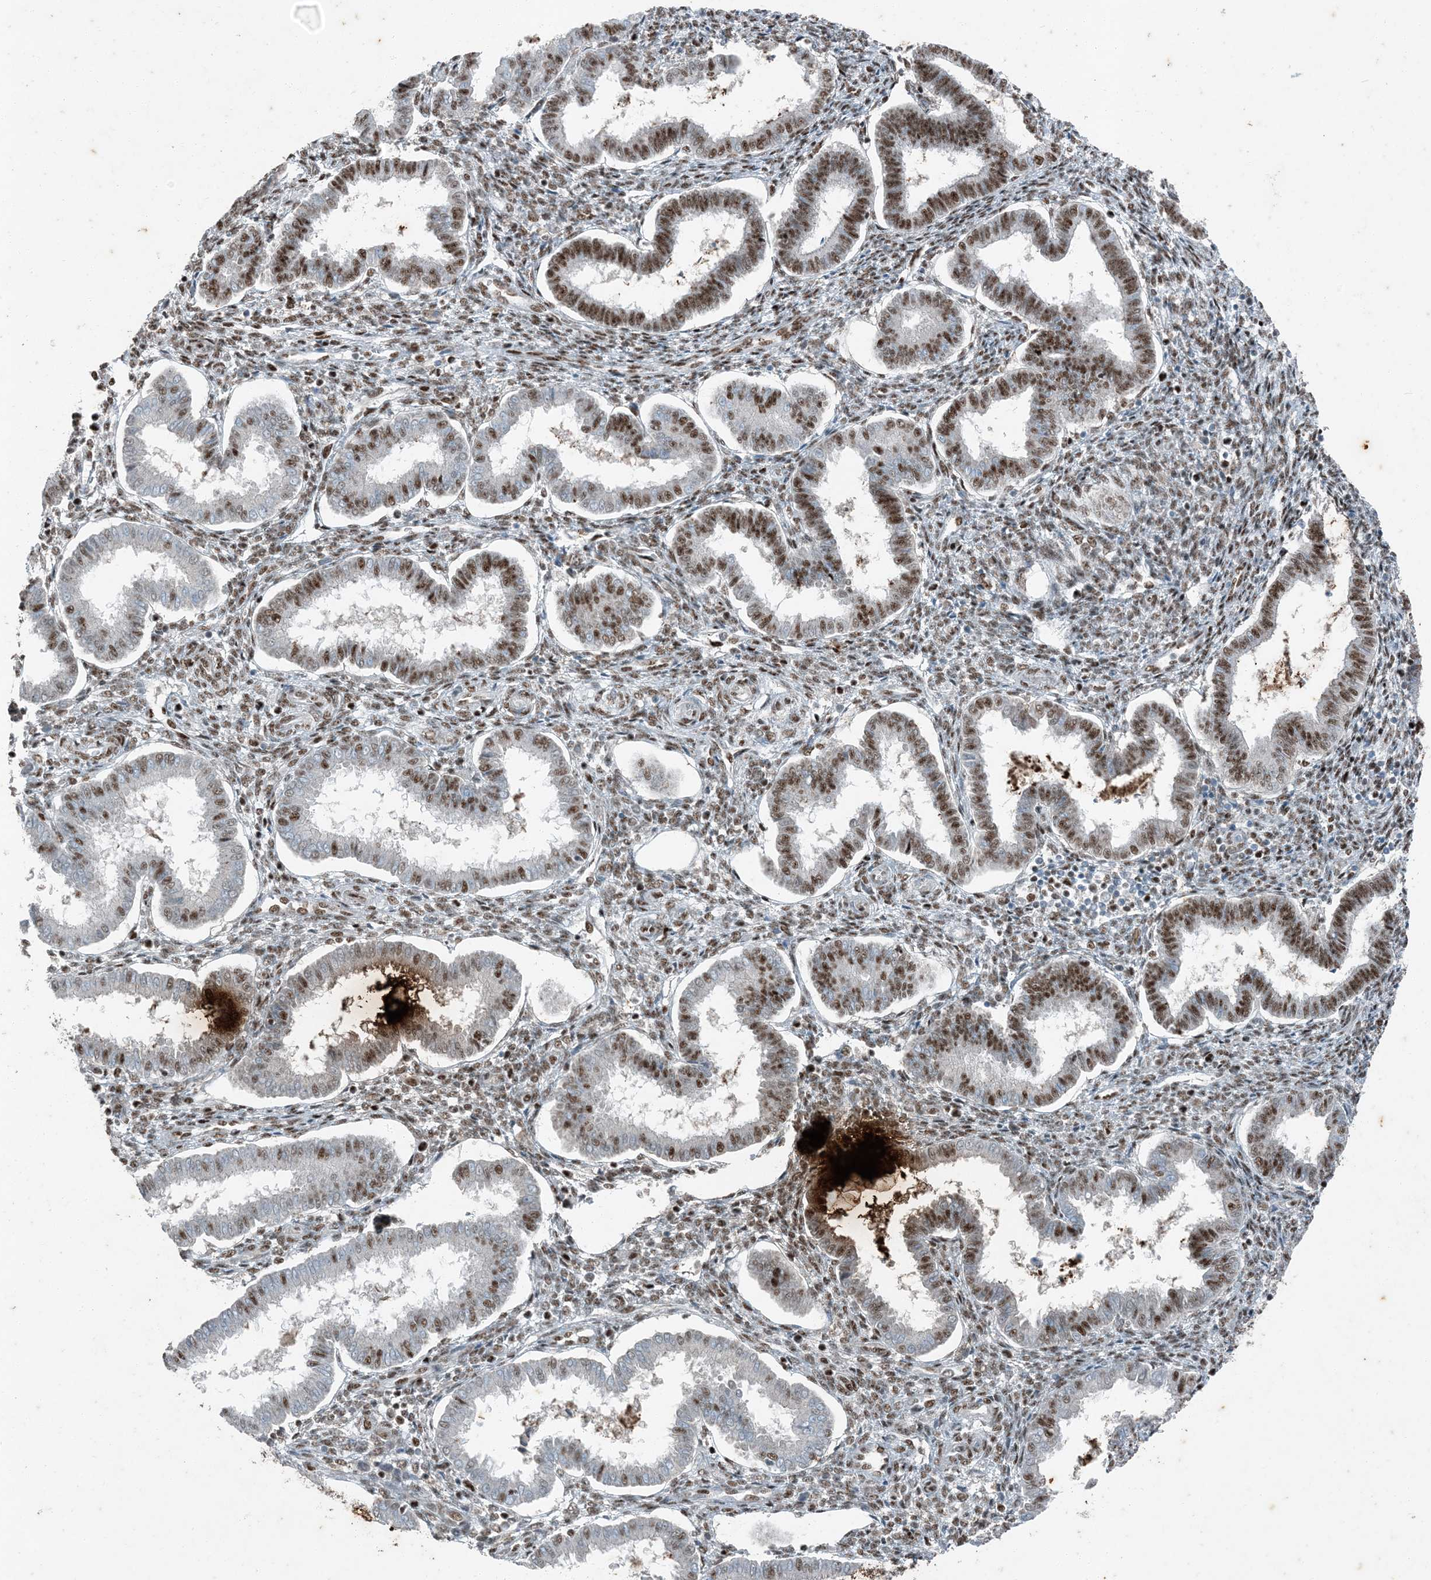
{"staining": {"intensity": "moderate", "quantity": "25%-75%", "location": "nuclear"}, "tissue": "endometrium", "cell_type": "Cells in endometrial stroma", "image_type": "normal", "snomed": [{"axis": "morphology", "description": "Normal tissue, NOS"}, {"axis": "topography", "description": "Endometrium"}], "caption": "A brown stain shows moderate nuclear staining of a protein in cells in endometrial stroma of normal endometrium. The staining was performed using DAB to visualize the protein expression in brown, while the nuclei were stained in blue with hematoxylin (Magnification: 20x).", "gene": "TADA2B", "patient": {"sex": "female", "age": 24}}